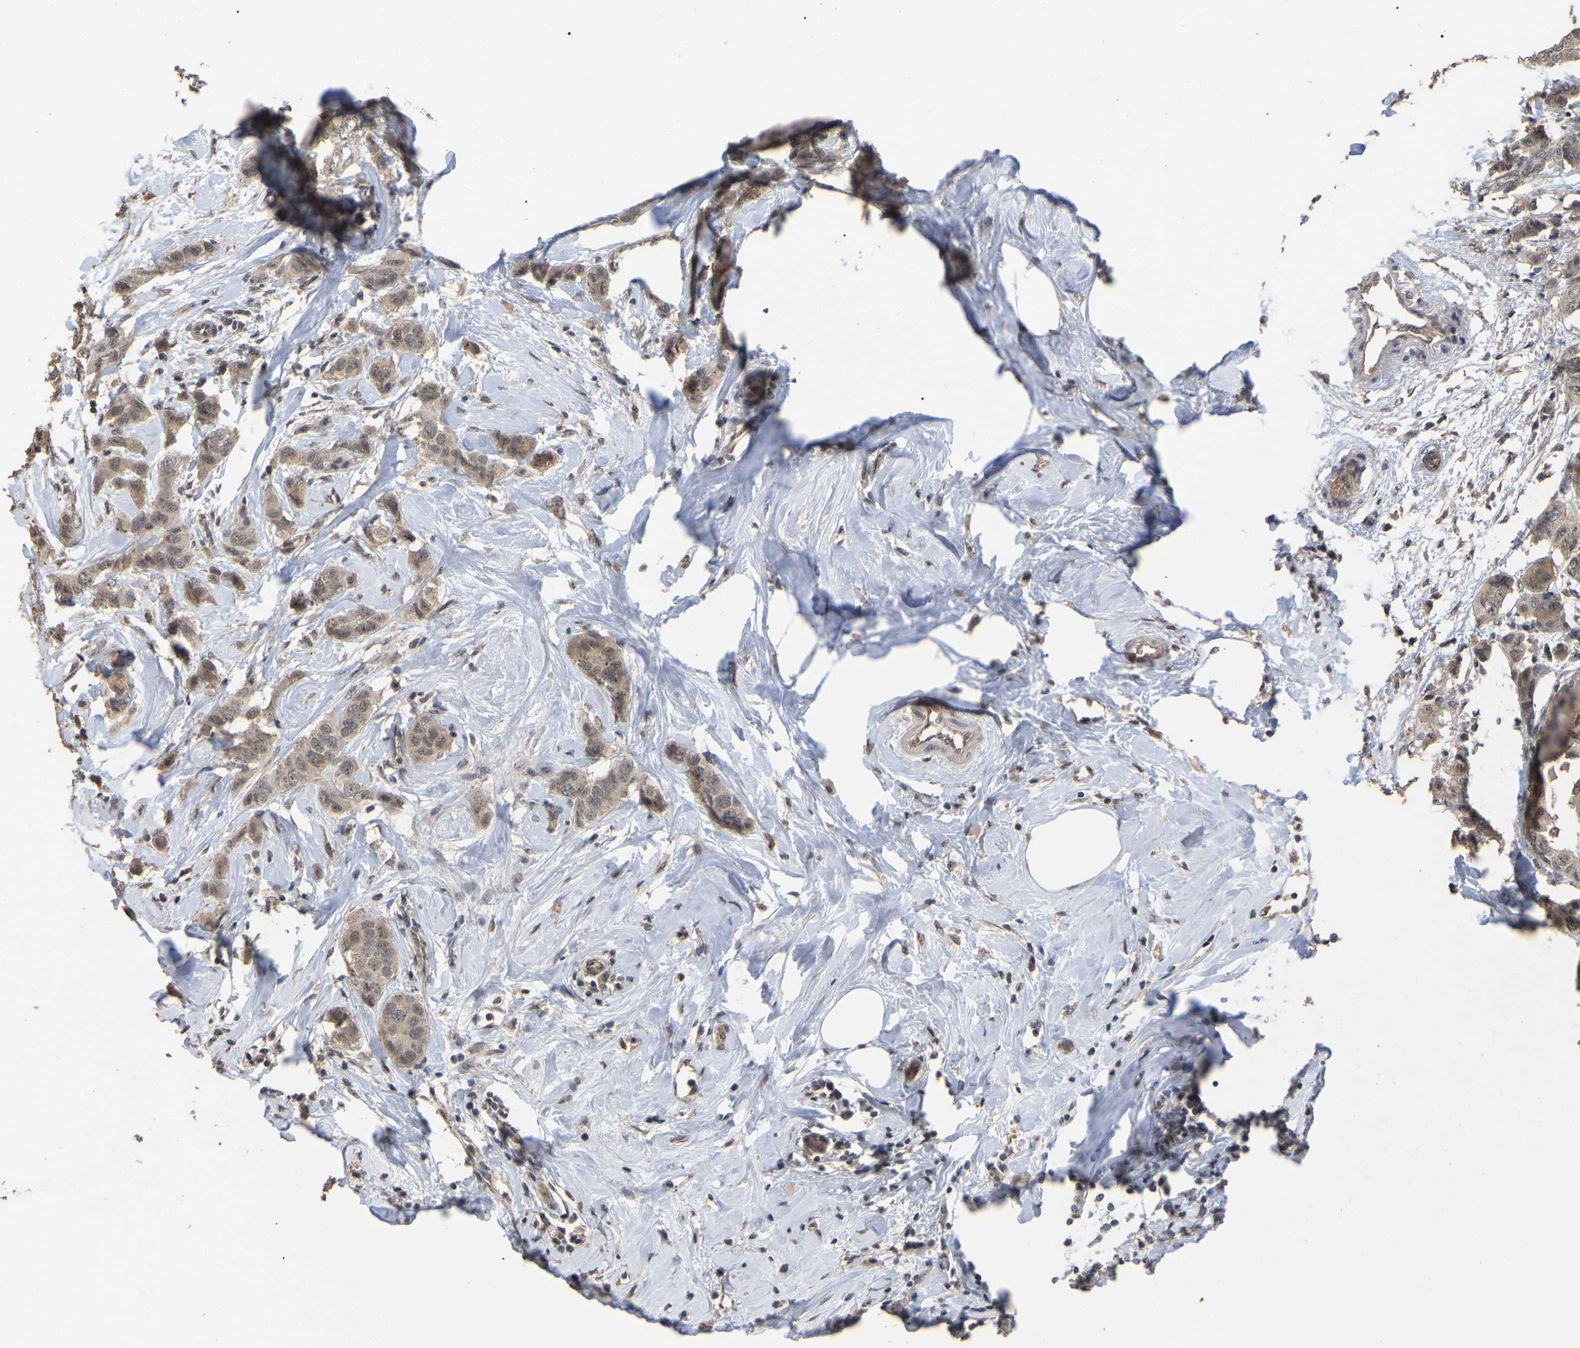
{"staining": {"intensity": "weak", "quantity": ">75%", "location": "cytoplasmic/membranous,nuclear"}, "tissue": "breast cancer", "cell_type": "Tumor cells", "image_type": "cancer", "snomed": [{"axis": "morphology", "description": "Duct carcinoma"}, {"axis": "topography", "description": "Breast"}], "caption": "Protein analysis of breast infiltrating ductal carcinoma tissue displays weak cytoplasmic/membranous and nuclear positivity in about >75% of tumor cells. (Brightfield microscopy of DAB IHC at high magnification).", "gene": "JAZF1", "patient": {"sex": "female", "age": 50}}